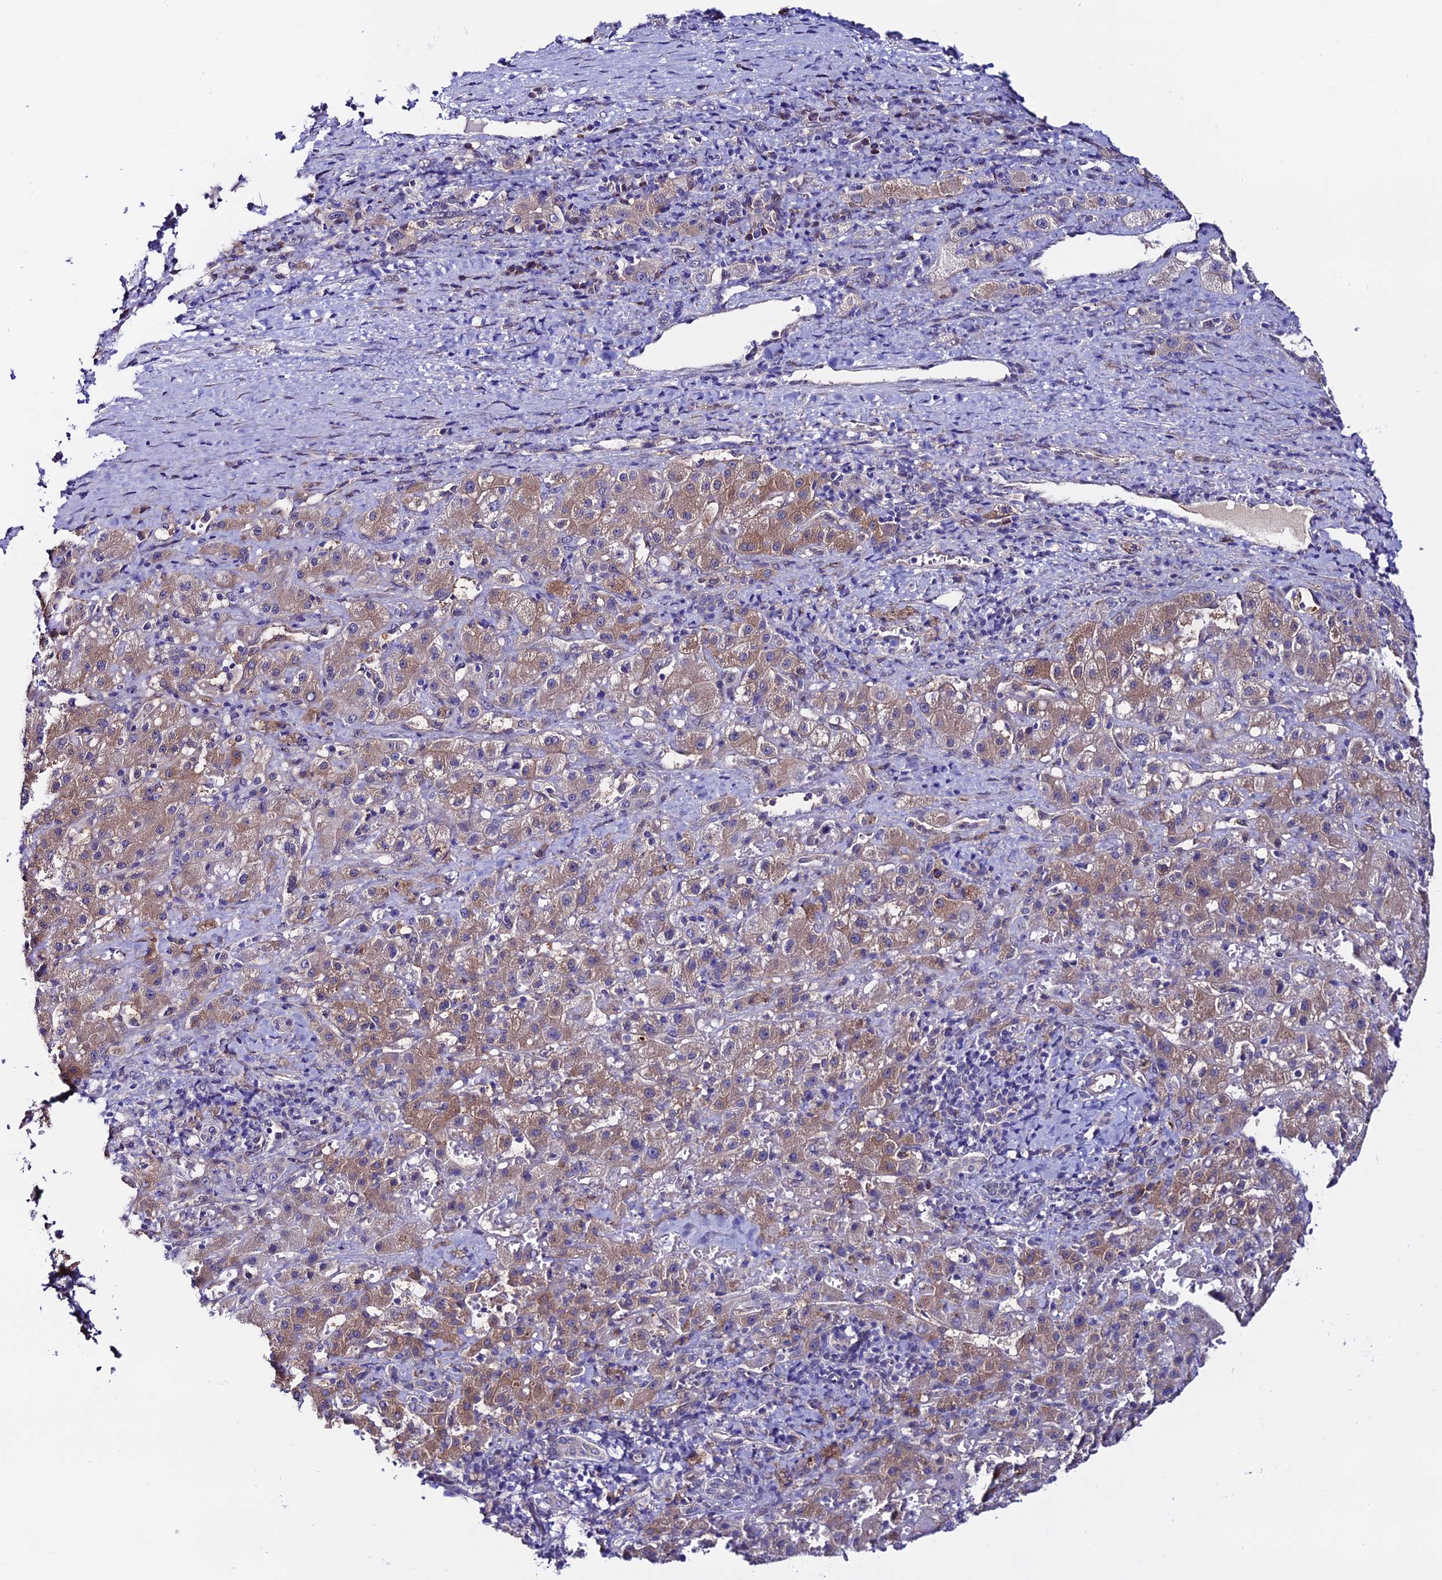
{"staining": {"intensity": "moderate", "quantity": "<25%", "location": "cytoplasmic/membranous"}, "tissue": "liver cancer", "cell_type": "Tumor cells", "image_type": "cancer", "snomed": [{"axis": "morphology", "description": "Carcinoma, Hepatocellular, NOS"}, {"axis": "topography", "description": "Liver"}], "caption": "Human liver cancer (hepatocellular carcinoma) stained for a protein (brown) demonstrates moderate cytoplasmic/membranous positive expression in approximately <25% of tumor cells.", "gene": "FZD8", "patient": {"sex": "female", "age": 58}}